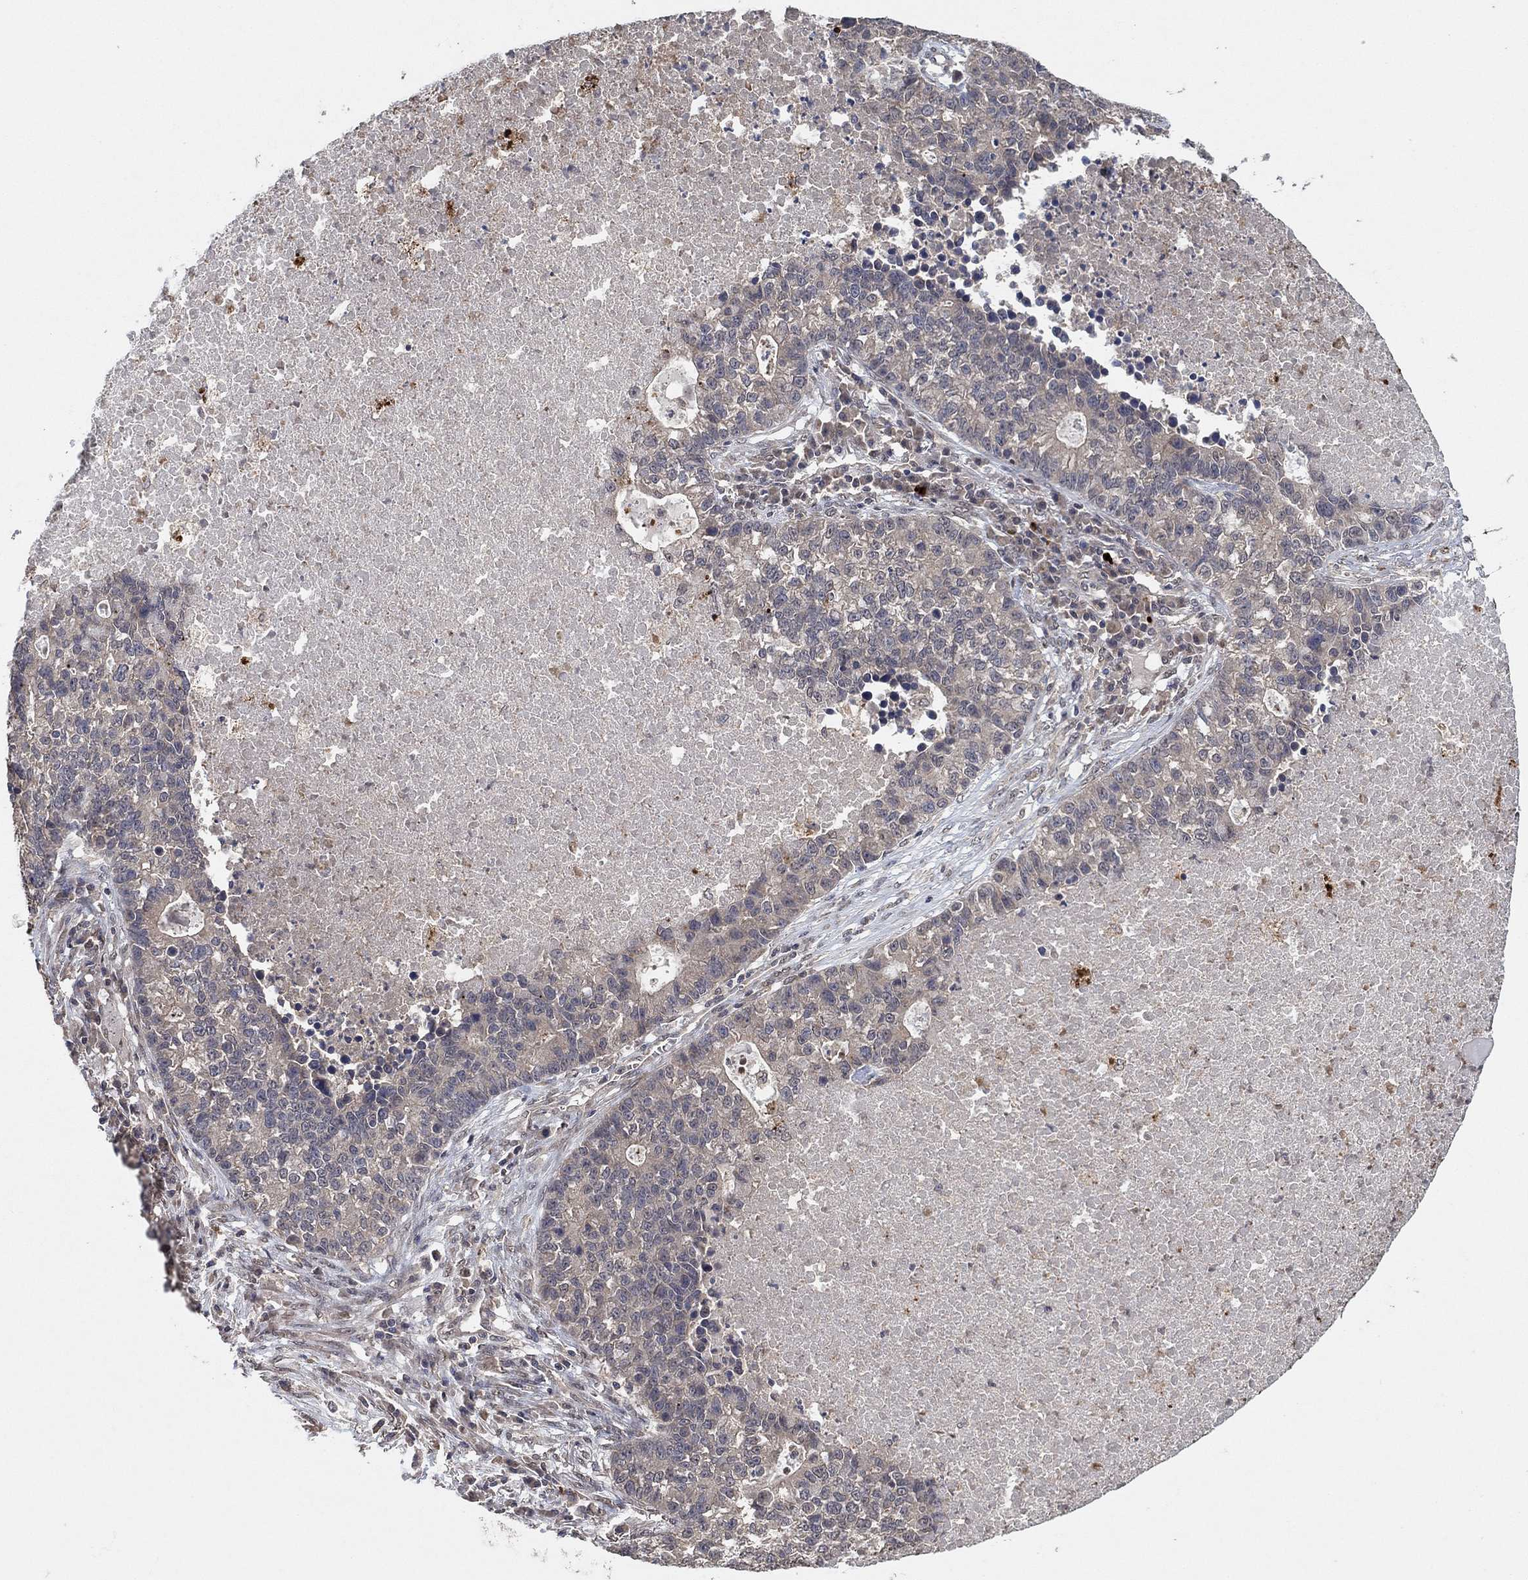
{"staining": {"intensity": "negative", "quantity": "none", "location": "none"}, "tissue": "lung cancer", "cell_type": "Tumor cells", "image_type": "cancer", "snomed": [{"axis": "morphology", "description": "Adenocarcinoma, NOS"}, {"axis": "topography", "description": "Lung"}], "caption": "This is an immunohistochemistry (IHC) photomicrograph of adenocarcinoma (lung). There is no staining in tumor cells.", "gene": "CCDC43", "patient": {"sex": "male", "age": 57}}